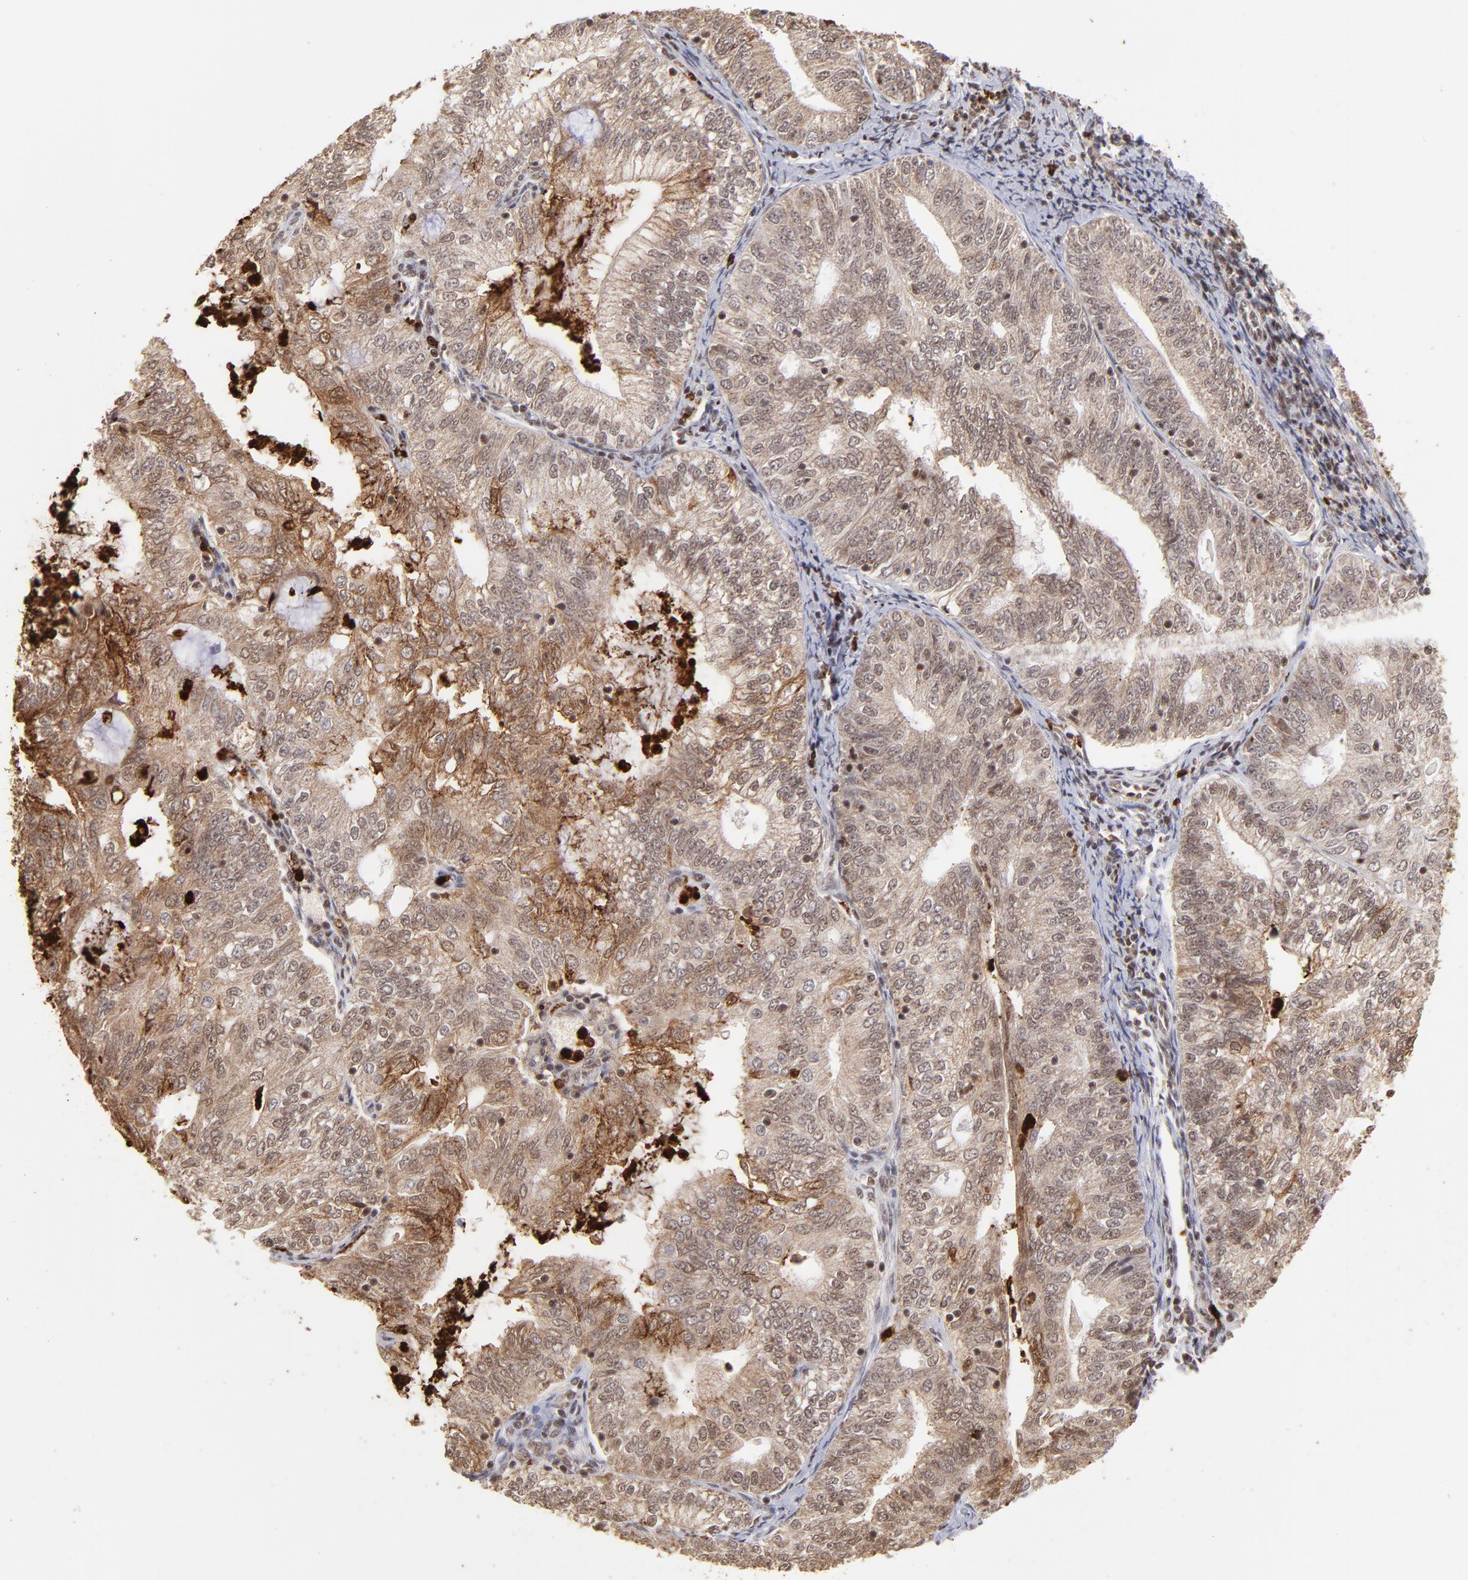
{"staining": {"intensity": "moderate", "quantity": ">75%", "location": "cytoplasmic/membranous"}, "tissue": "endometrial cancer", "cell_type": "Tumor cells", "image_type": "cancer", "snomed": [{"axis": "morphology", "description": "Adenocarcinoma, NOS"}, {"axis": "topography", "description": "Endometrium"}], "caption": "Endometrial cancer stained with a protein marker reveals moderate staining in tumor cells.", "gene": "ZFX", "patient": {"sex": "female", "age": 69}}